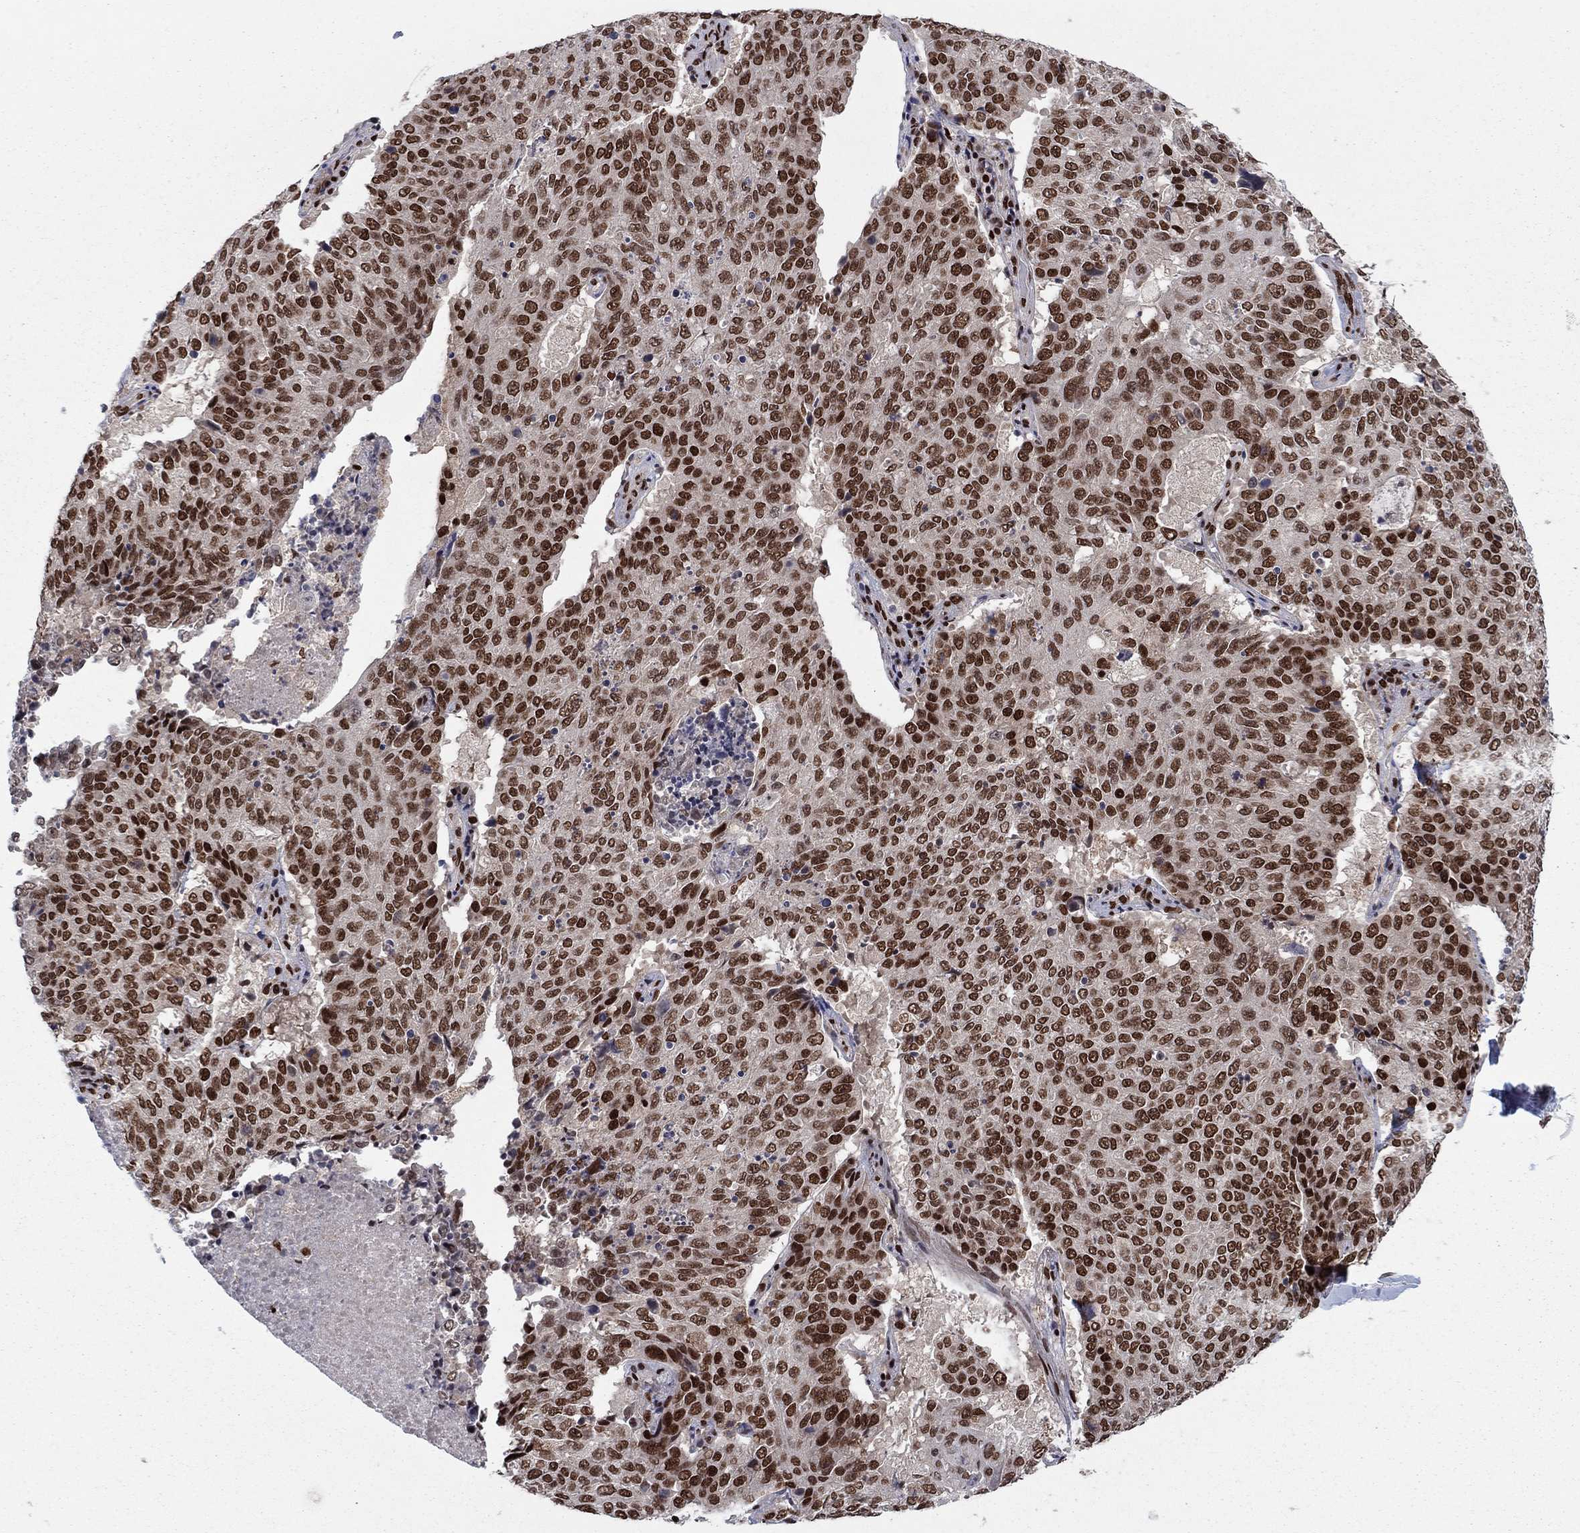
{"staining": {"intensity": "strong", "quantity": "25%-75%", "location": "nuclear"}, "tissue": "lung cancer", "cell_type": "Tumor cells", "image_type": "cancer", "snomed": [{"axis": "morphology", "description": "Normal tissue, NOS"}, {"axis": "morphology", "description": "Squamous cell carcinoma, NOS"}, {"axis": "topography", "description": "Bronchus"}, {"axis": "topography", "description": "Lung"}], "caption": "This micrograph demonstrates immunohistochemistry staining of lung squamous cell carcinoma, with high strong nuclear positivity in approximately 25%-75% of tumor cells.", "gene": "USP54", "patient": {"sex": "male", "age": 64}}